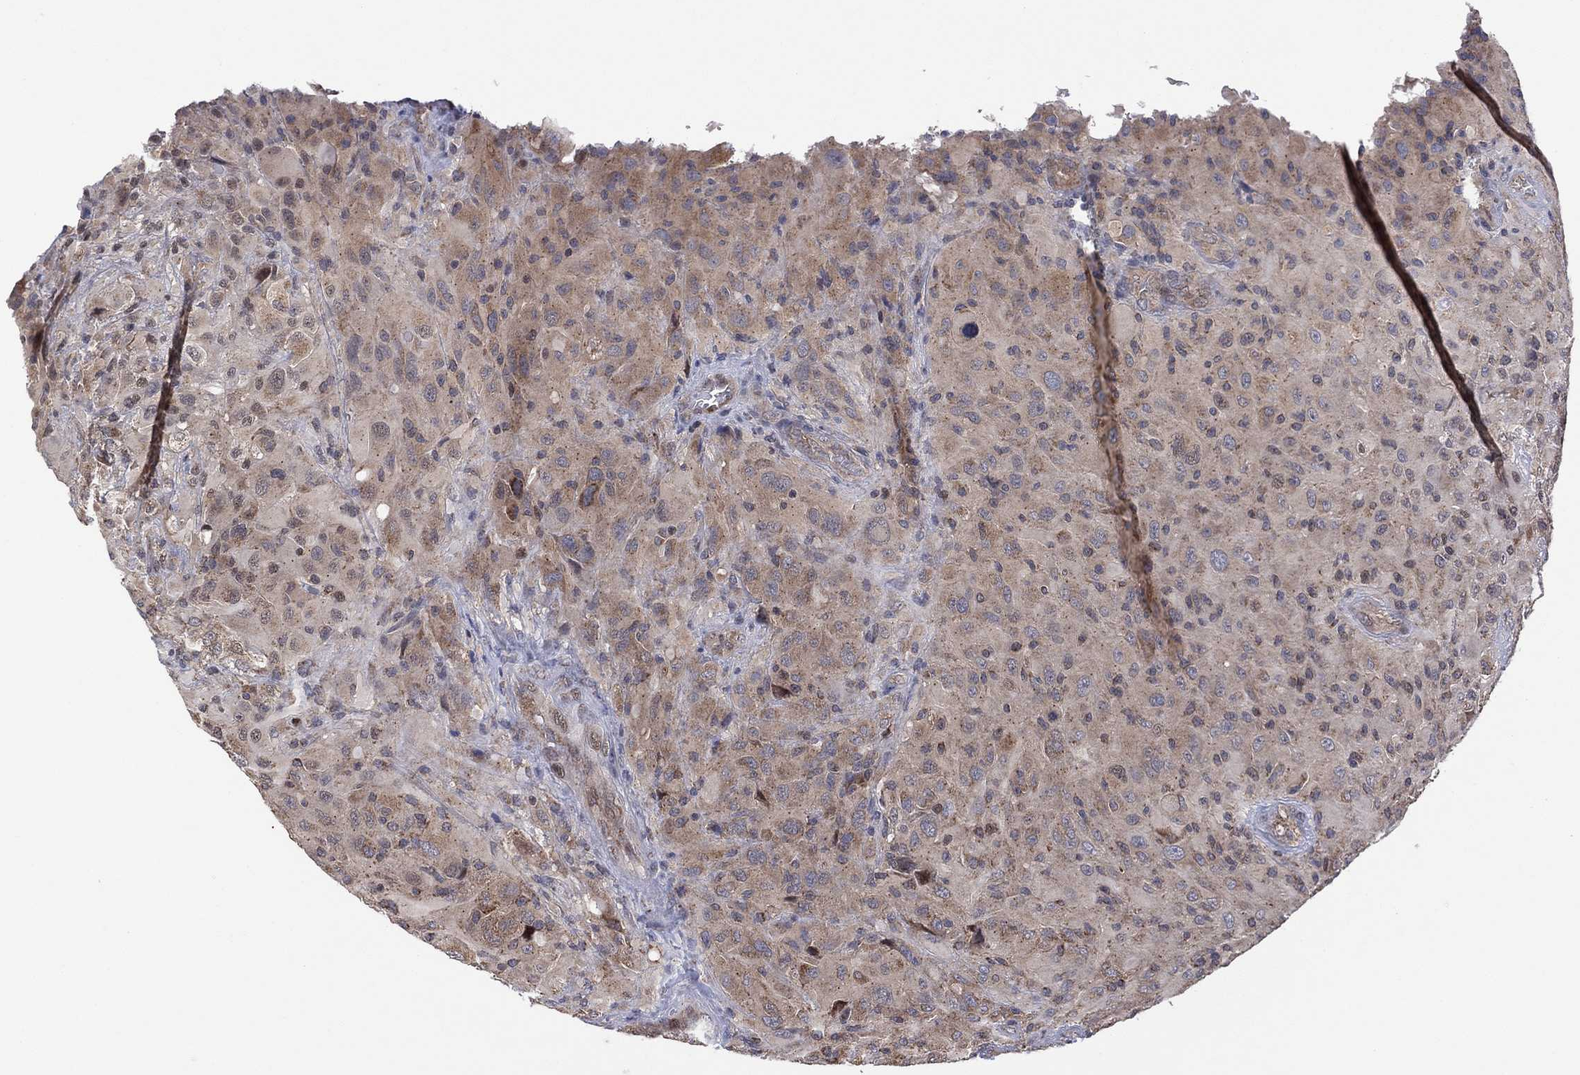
{"staining": {"intensity": "weak", "quantity": "<25%", "location": "cytoplasmic/membranous"}, "tissue": "glioma", "cell_type": "Tumor cells", "image_type": "cancer", "snomed": [{"axis": "morphology", "description": "Glioma, malignant, High grade"}, {"axis": "topography", "description": "Cerebral cortex"}], "caption": "There is no significant expression in tumor cells of glioma.", "gene": "PIDD1", "patient": {"sex": "male", "age": 35}}